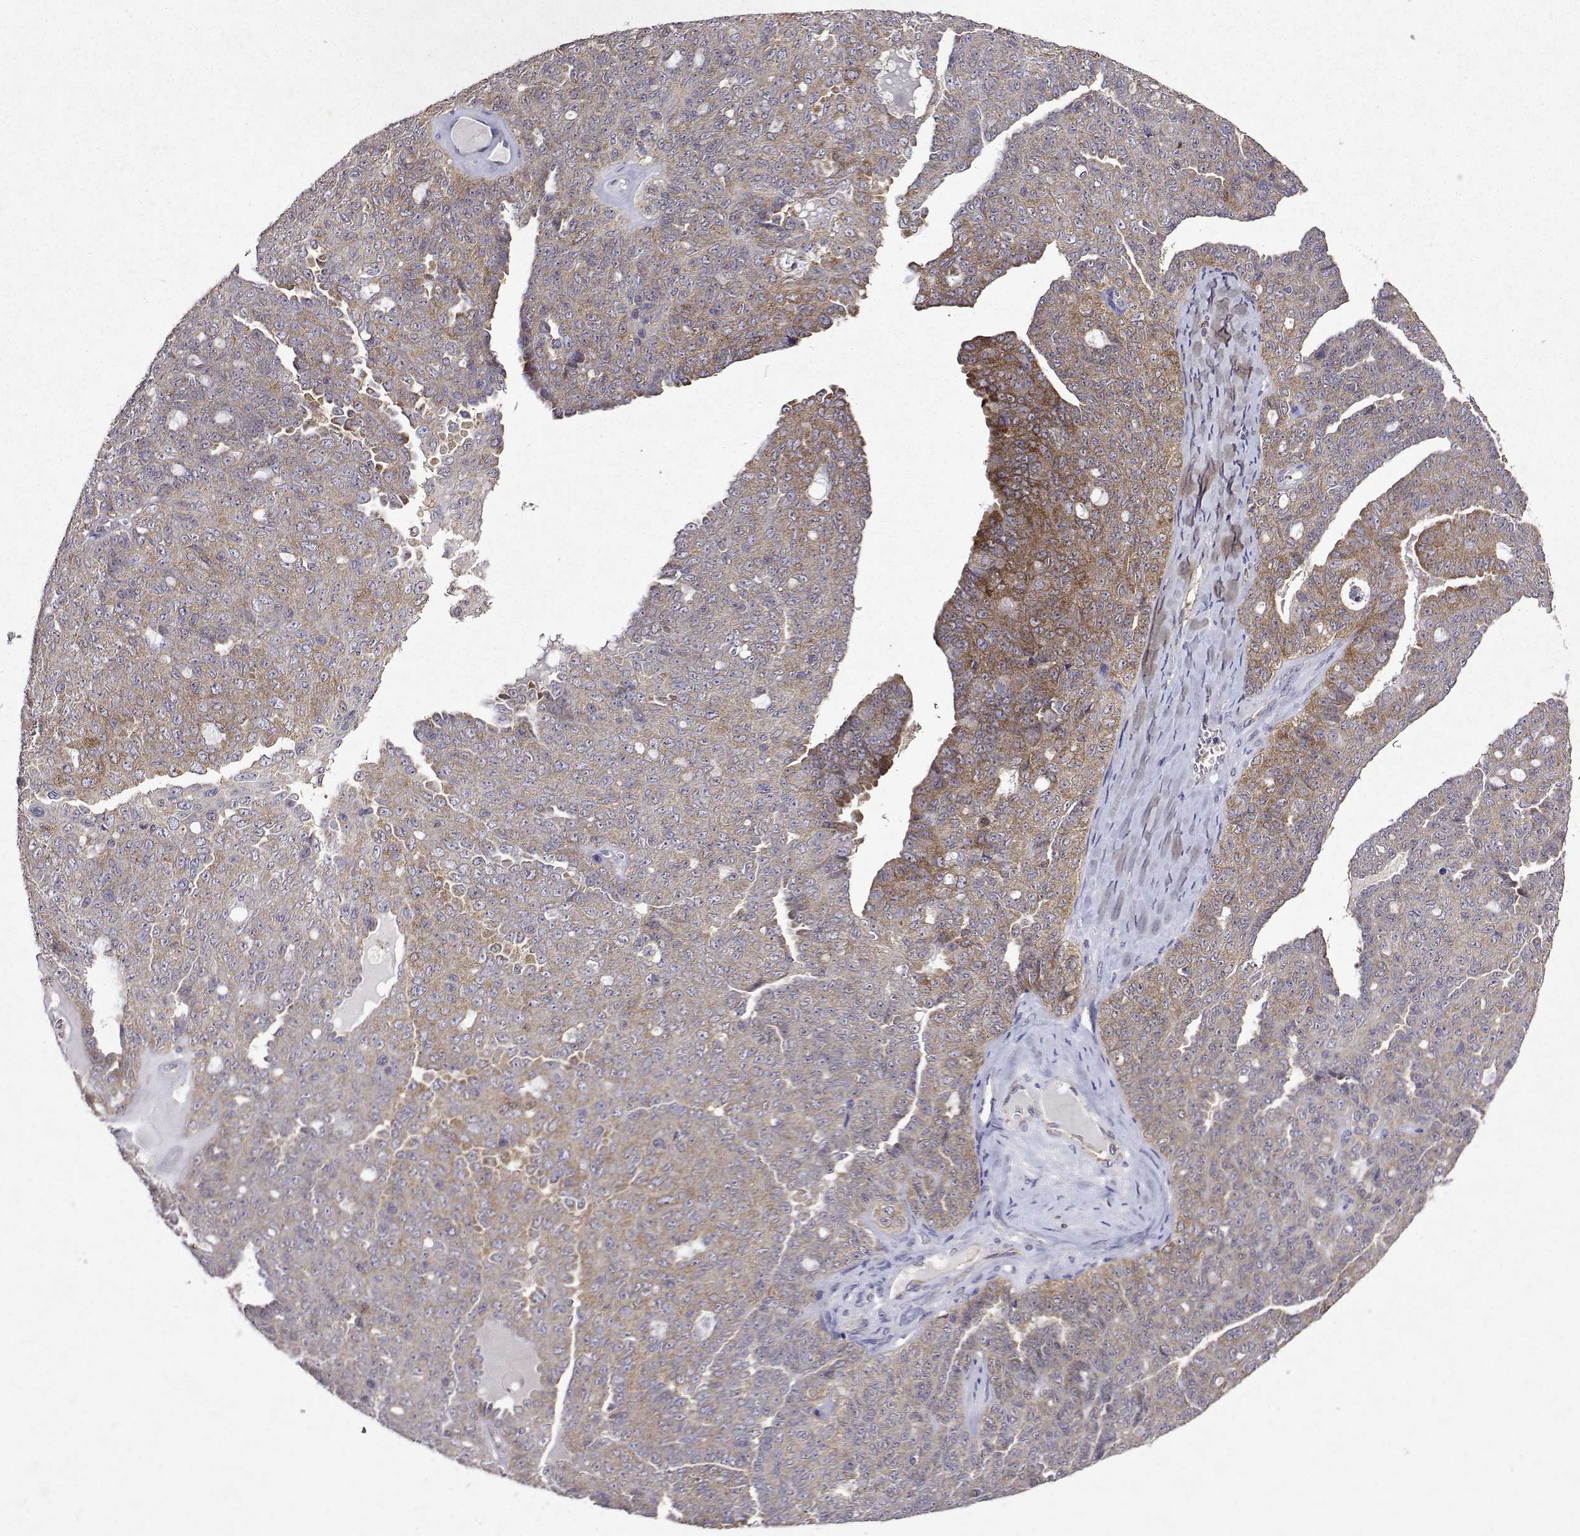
{"staining": {"intensity": "moderate", "quantity": "<25%", "location": "cytoplasmic/membranous"}, "tissue": "ovarian cancer", "cell_type": "Tumor cells", "image_type": "cancer", "snomed": [{"axis": "morphology", "description": "Cystadenocarcinoma, serous, NOS"}, {"axis": "topography", "description": "Ovary"}], "caption": "Immunohistochemistry micrograph of neoplastic tissue: human ovarian cancer stained using immunohistochemistry shows low levels of moderate protein expression localized specifically in the cytoplasmic/membranous of tumor cells, appearing as a cytoplasmic/membranous brown color.", "gene": "TARBP2", "patient": {"sex": "female", "age": 71}}